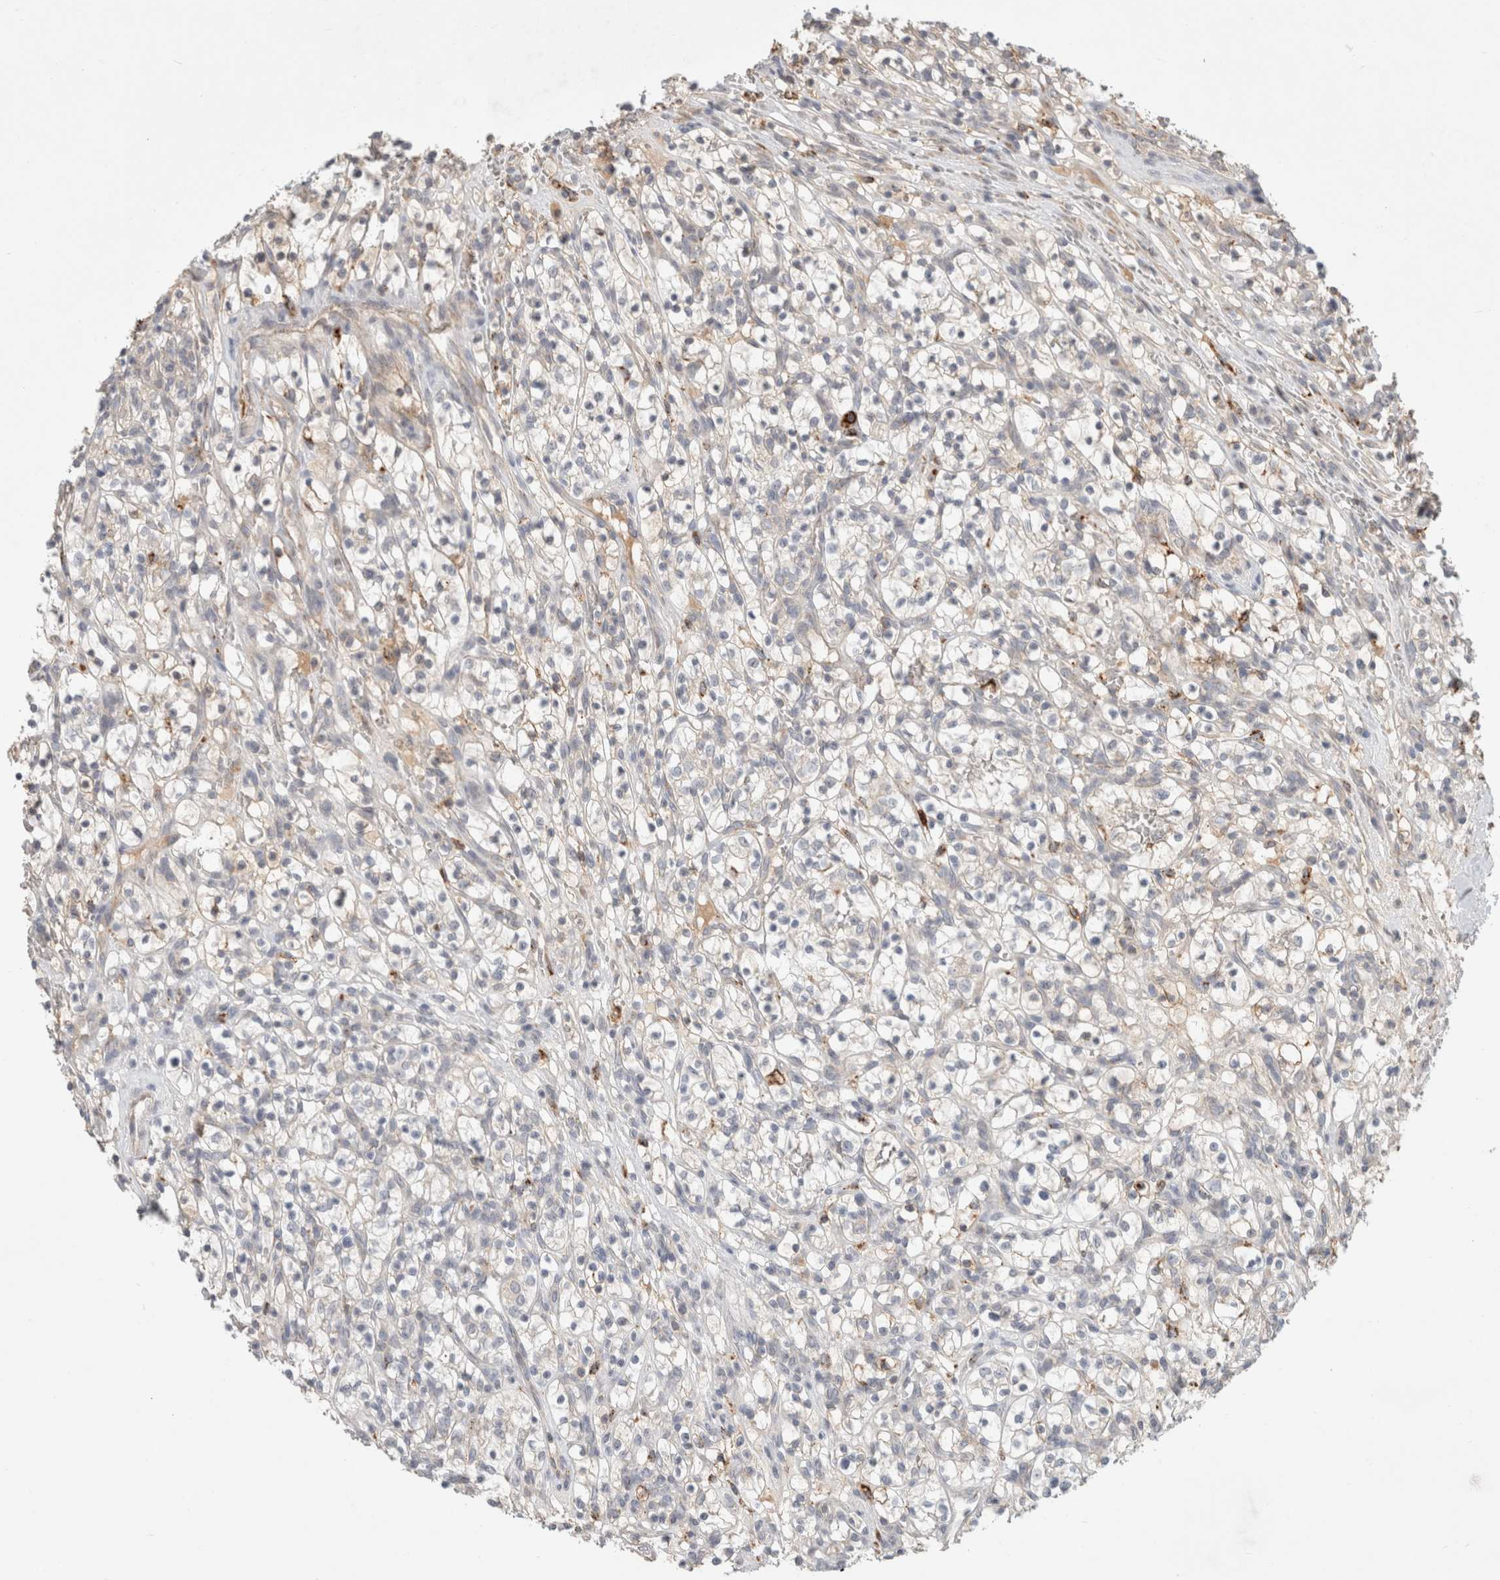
{"staining": {"intensity": "negative", "quantity": "none", "location": "none"}, "tissue": "renal cancer", "cell_type": "Tumor cells", "image_type": "cancer", "snomed": [{"axis": "morphology", "description": "Adenocarcinoma, NOS"}, {"axis": "topography", "description": "Kidney"}], "caption": "This is a histopathology image of immunohistochemistry staining of renal cancer, which shows no expression in tumor cells.", "gene": "HROB", "patient": {"sex": "female", "age": 57}}